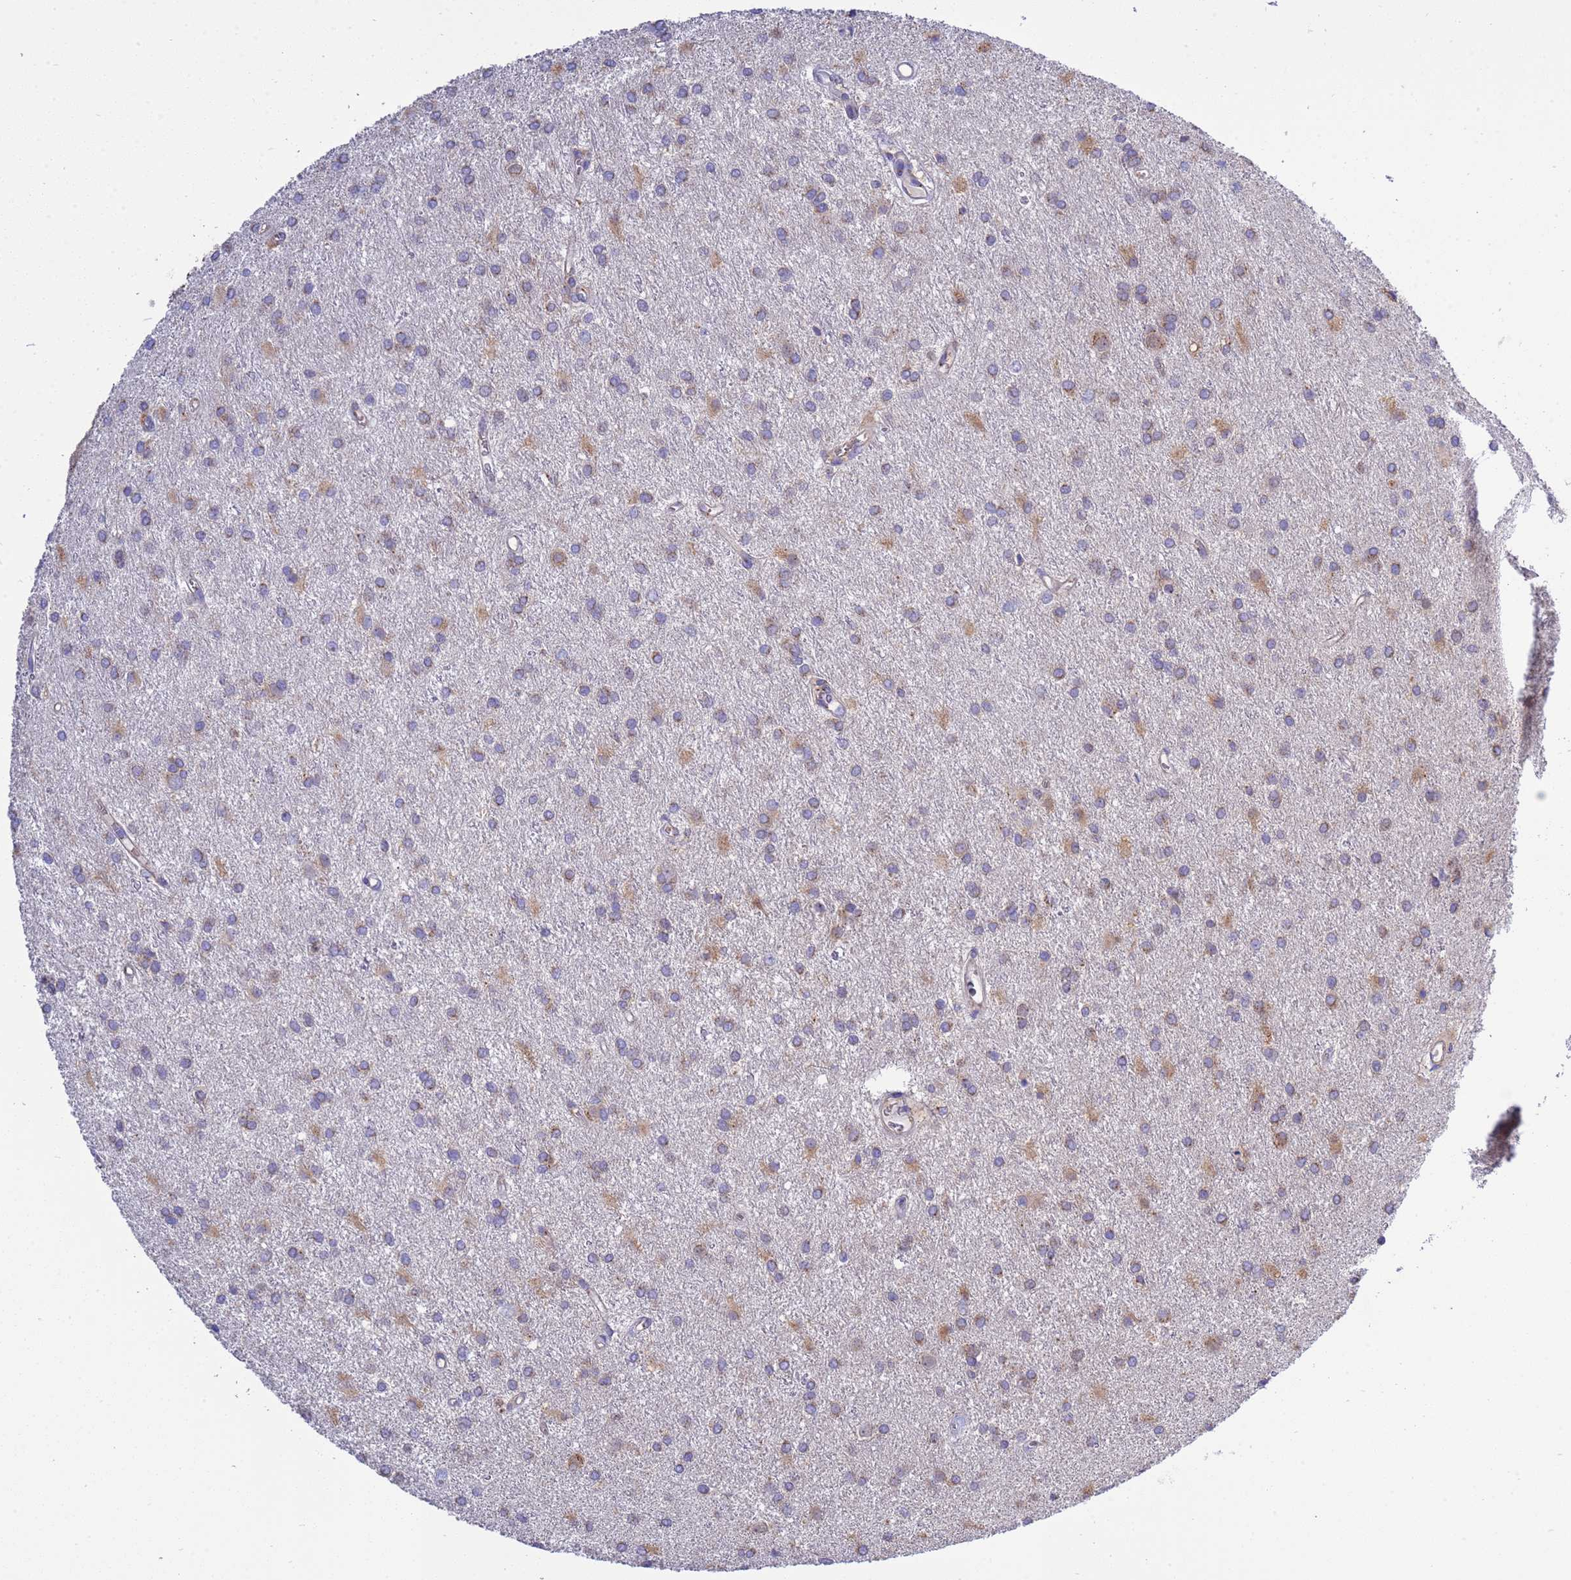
{"staining": {"intensity": "weak", "quantity": "25%-75%", "location": "cytoplasmic/membranous"}, "tissue": "glioma", "cell_type": "Tumor cells", "image_type": "cancer", "snomed": [{"axis": "morphology", "description": "Glioma, malignant, High grade"}, {"axis": "topography", "description": "Brain"}], "caption": "Immunohistochemistry (IHC) image of glioma stained for a protein (brown), which exhibits low levels of weak cytoplasmic/membranous positivity in about 25%-75% of tumor cells.", "gene": "ANAPC1", "patient": {"sex": "female", "age": 50}}